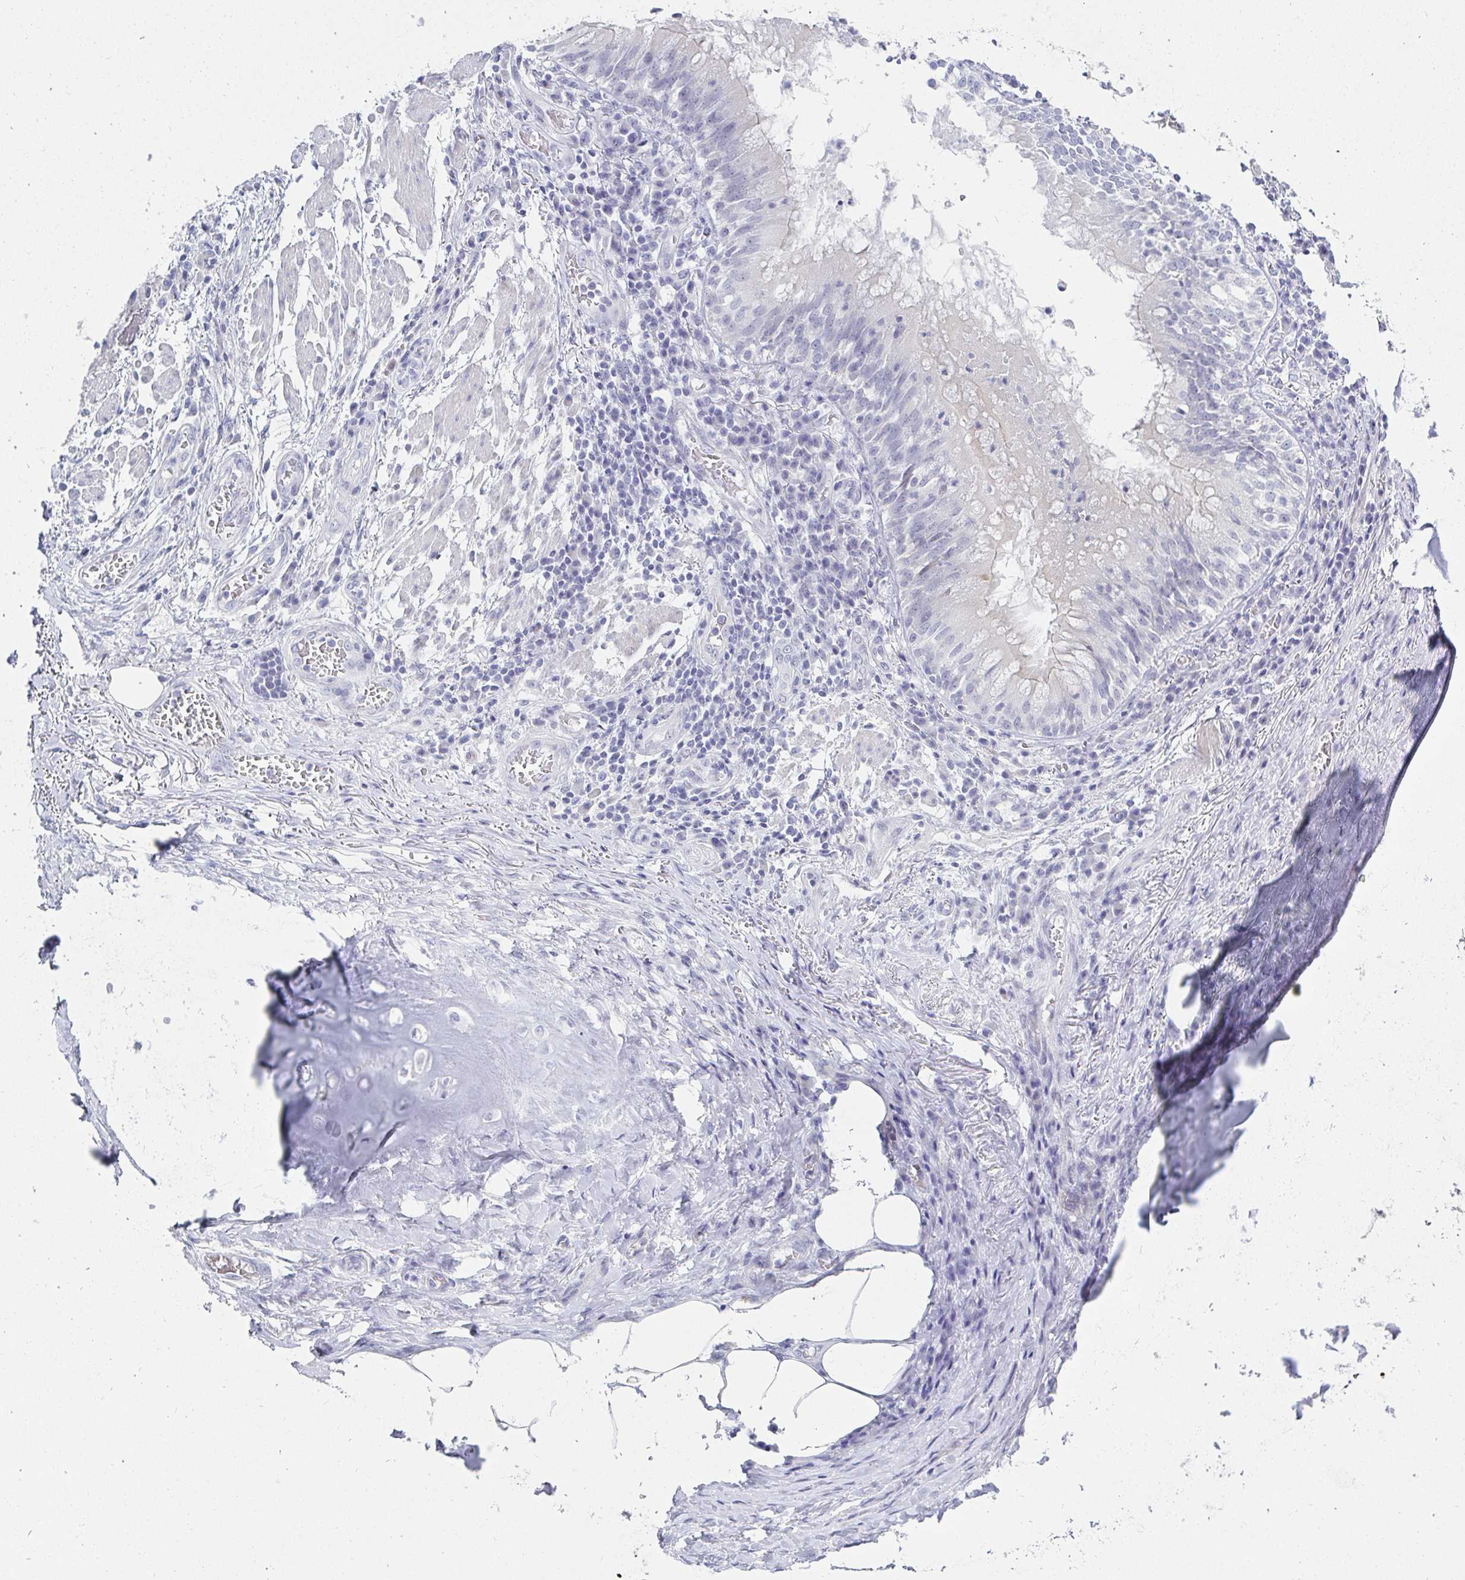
{"staining": {"intensity": "negative", "quantity": "none", "location": "none"}, "tissue": "adipose tissue", "cell_type": "Adipocytes", "image_type": "normal", "snomed": [{"axis": "morphology", "description": "Normal tissue, NOS"}, {"axis": "topography", "description": "Lymph node"}, {"axis": "topography", "description": "Bronchus"}], "caption": "Immunohistochemistry (IHC) micrograph of unremarkable human adipose tissue stained for a protein (brown), which exhibits no staining in adipocytes.", "gene": "OR10K1", "patient": {"sex": "male", "age": 56}}